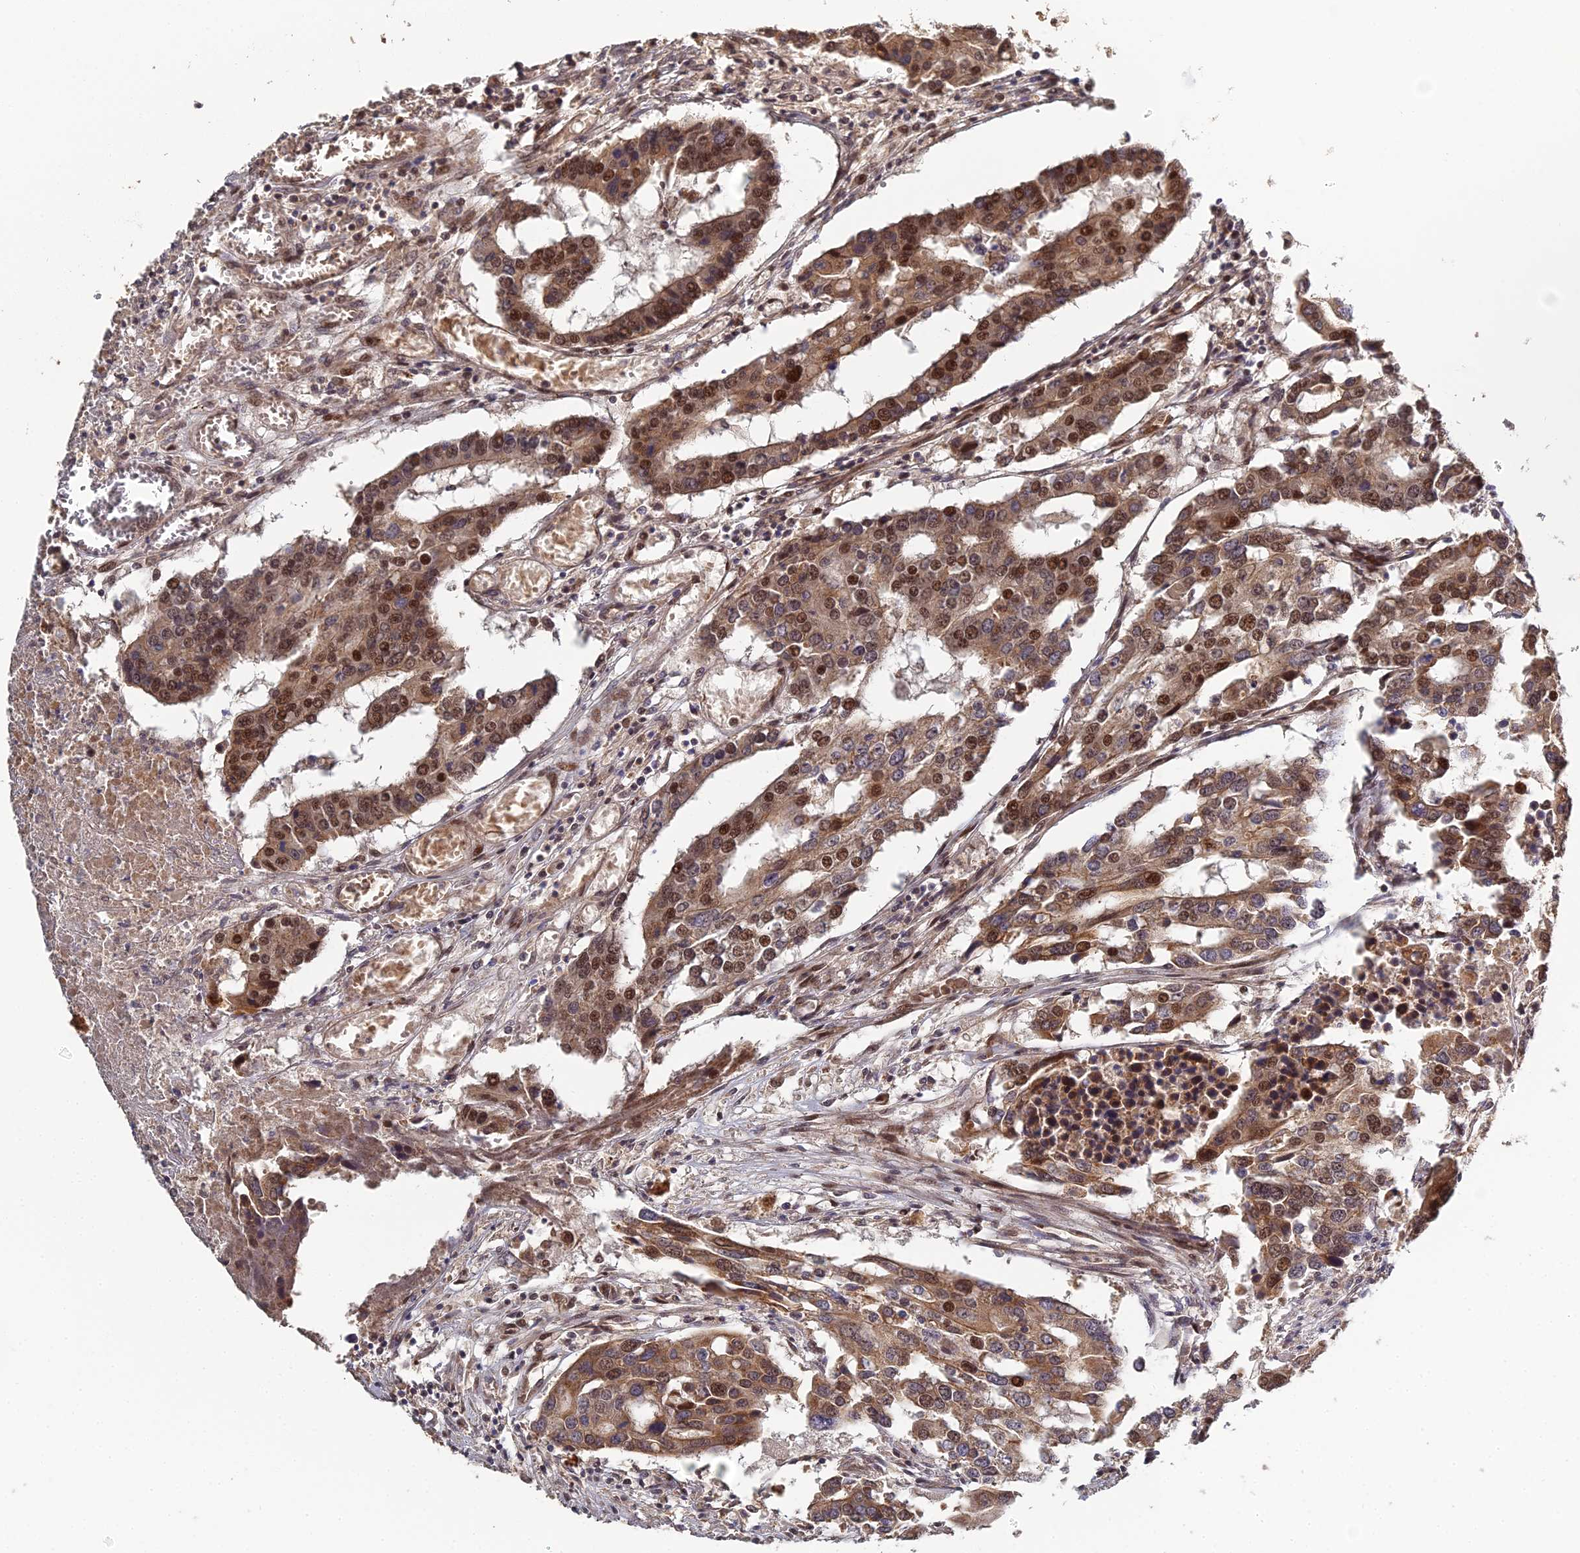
{"staining": {"intensity": "moderate", "quantity": ">75%", "location": "cytoplasmic/membranous,nuclear"}, "tissue": "colorectal cancer", "cell_type": "Tumor cells", "image_type": "cancer", "snomed": [{"axis": "morphology", "description": "Adenocarcinoma, NOS"}, {"axis": "topography", "description": "Colon"}], "caption": "Protein staining of adenocarcinoma (colorectal) tissue displays moderate cytoplasmic/membranous and nuclear staining in approximately >75% of tumor cells.", "gene": "ERCC5", "patient": {"sex": "male", "age": 77}}